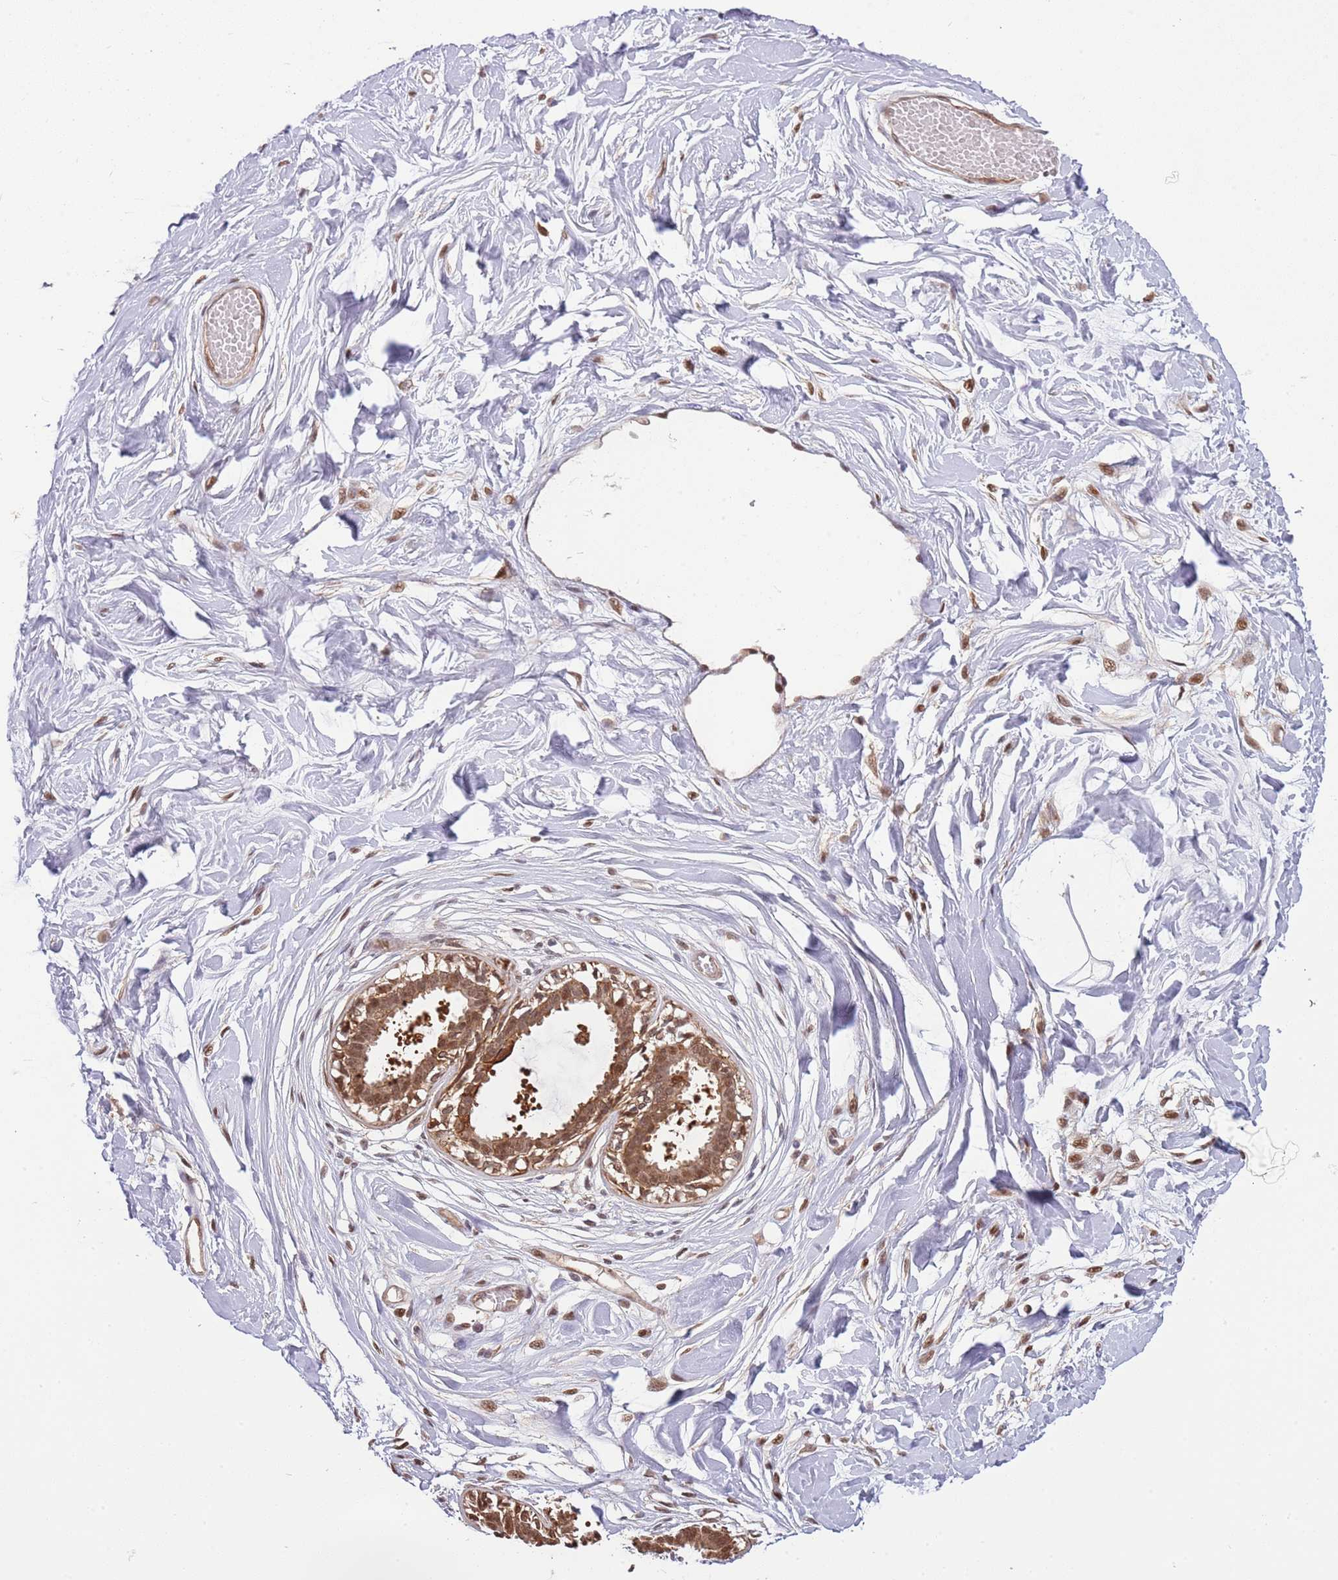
{"staining": {"intensity": "weak", "quantity": "25%-75%", "location": "cytoplasmic/membranous,nuclear"}, "tissue": "breast", "cell_type": "Adipocytes", "image_type": "normal", "snomed": [{"axis": "morphology", "description": "Normal tissue, NOS"}, {"axis": "topography", "description": "Breast"}], "caption": "A low amount of weak cytoplasmic/membranous,nuclear staining is present in about 25%-75% of adipocytes in unremarkable breast.", "gene": "PLSCR5", "patient": {"sex": "female", "age": 45}}